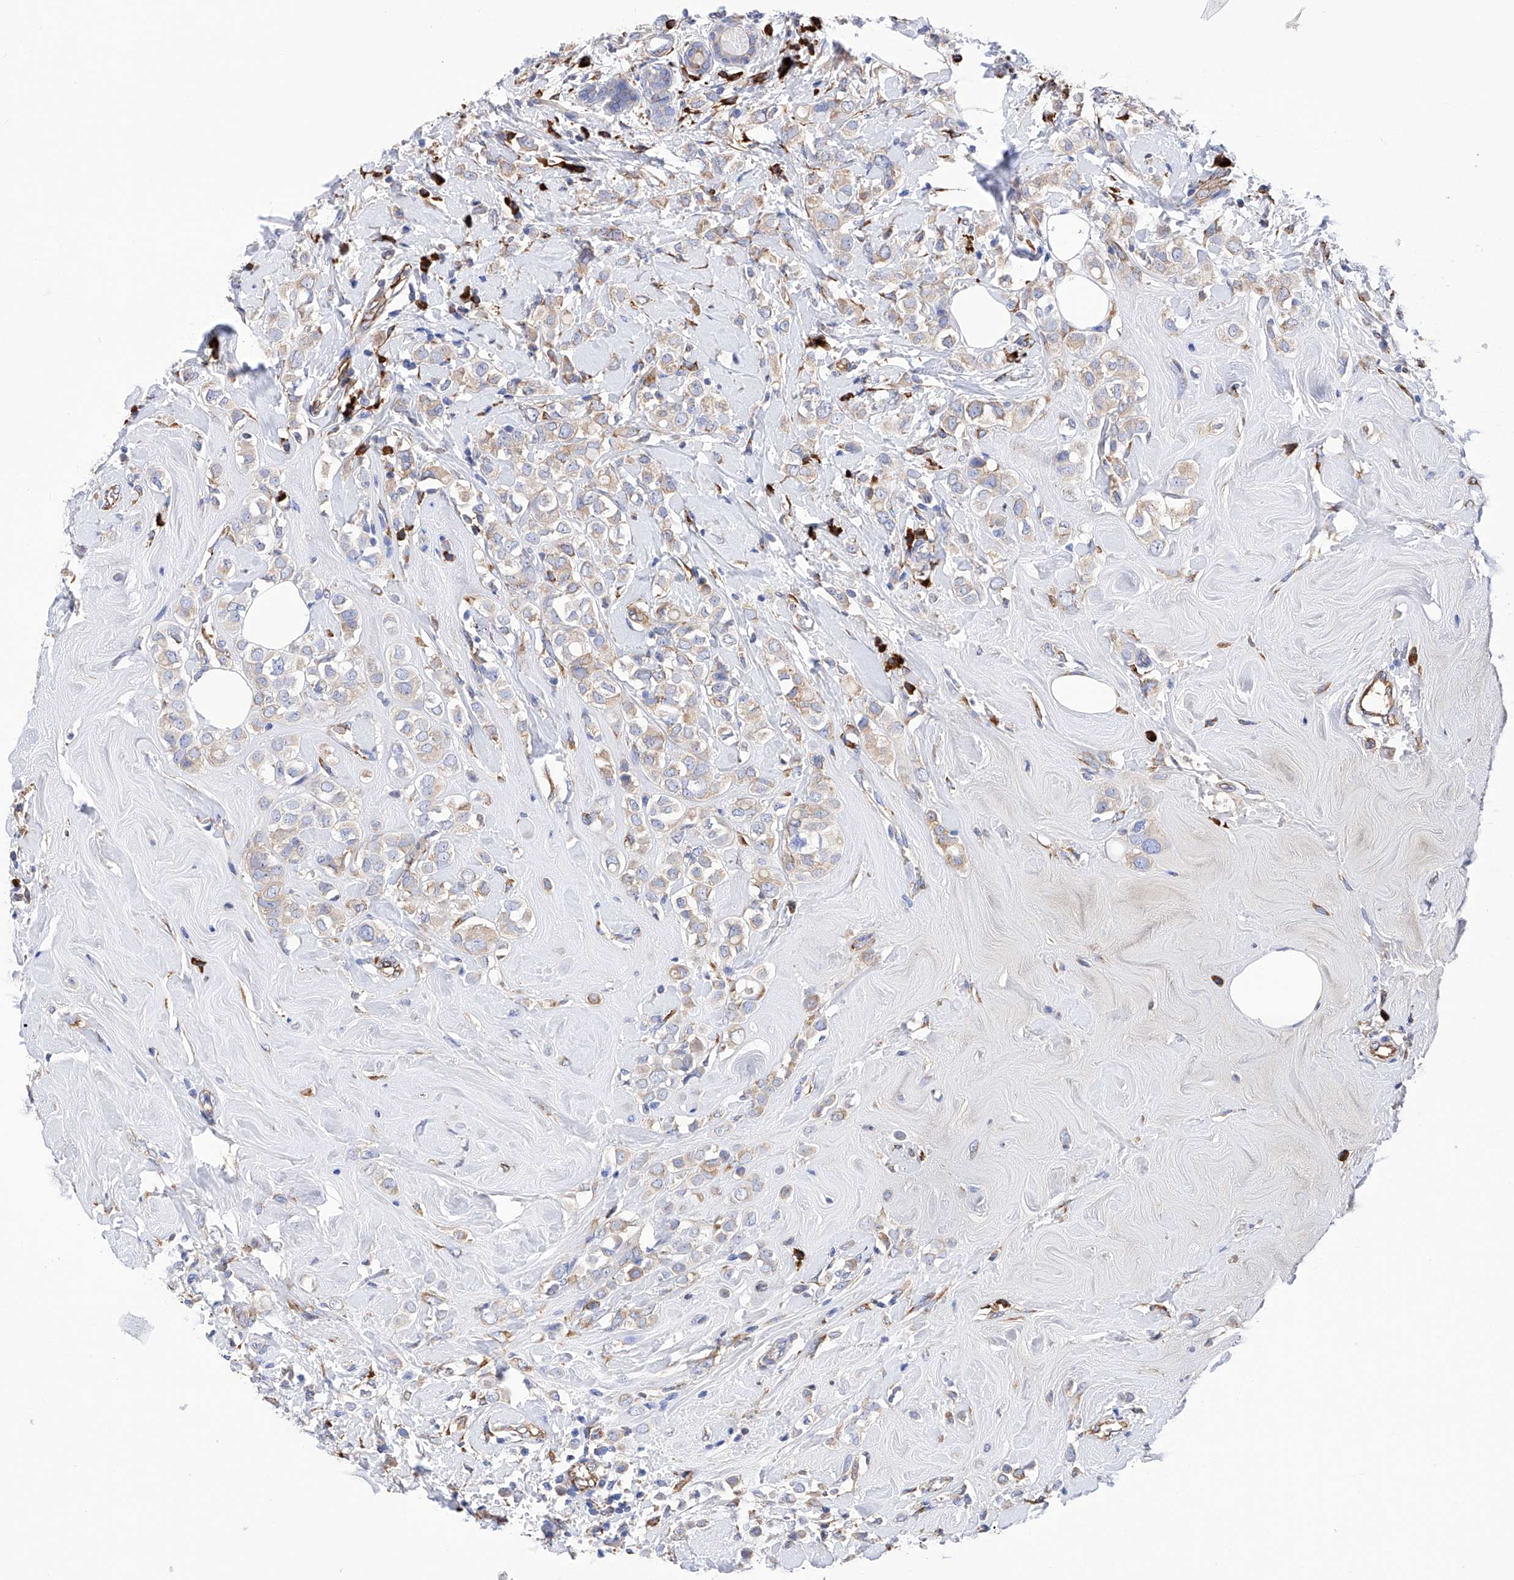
{"staining": {"intensity": "weak", "quantity": "25%-75%", "location": "cytoplasmic/membranous"}, "tissue": "breast cancer", "cell_type": "Tumor cells", "image_type": "cancer", "snomed": [{"axis": "morphology", "description": "Lobular carcinoma"}, {"axis": "topography", "description": "Breast"}], "caption": "Lobular carcinoma (breast) was stained to show a protein in brown. There is low levels of weak cytoplasmic/membranous staining in about 25%-75% of tumor cells. Immunohistochemistry (ihc) stains the protein of interest in brown and the nuclei are stained blue.", "gene": "PDIA5", "patient": {"sex": "female", "age": 47}}